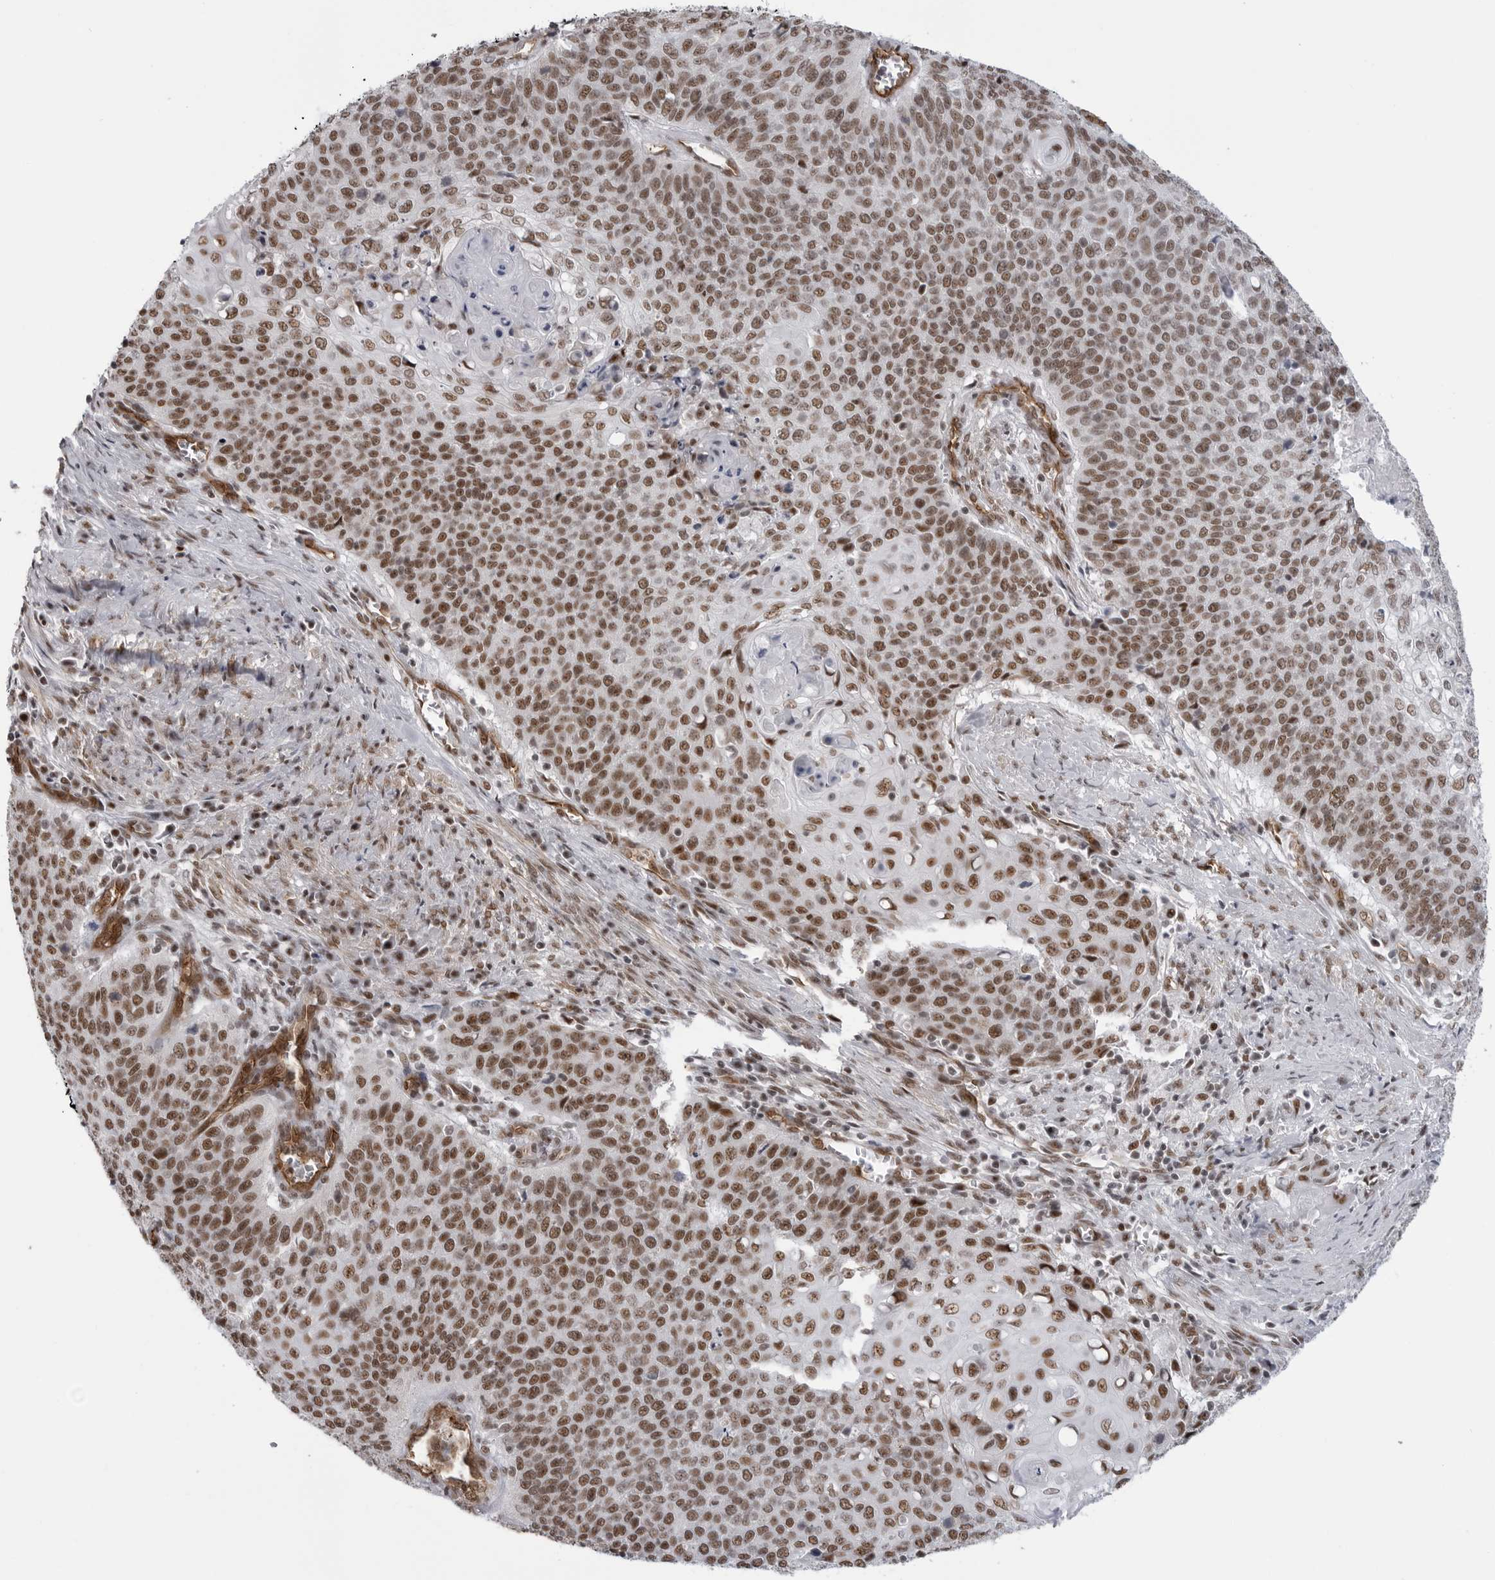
{"staining": {"intensity": "moderate", "quantity": ">75%", "location": "nuclear"}, "tissue": "cervical cancer", "cell_type": "Tumor cells", "image_type": "cancer", "snomed": [{"axis": "morphology", "description": "Squamous cell carcinoma, NOS"}, {"axis": "topography", "description": "Cervix"}], "caption": "Brown immunohistochemical staining in cervical cancer (squamous cell carcinoma) reveals moderate nuclear expression in about >75% of tumor cells.", "gene": "RNF26", "patient": {"sex": "female", "age": 39}}